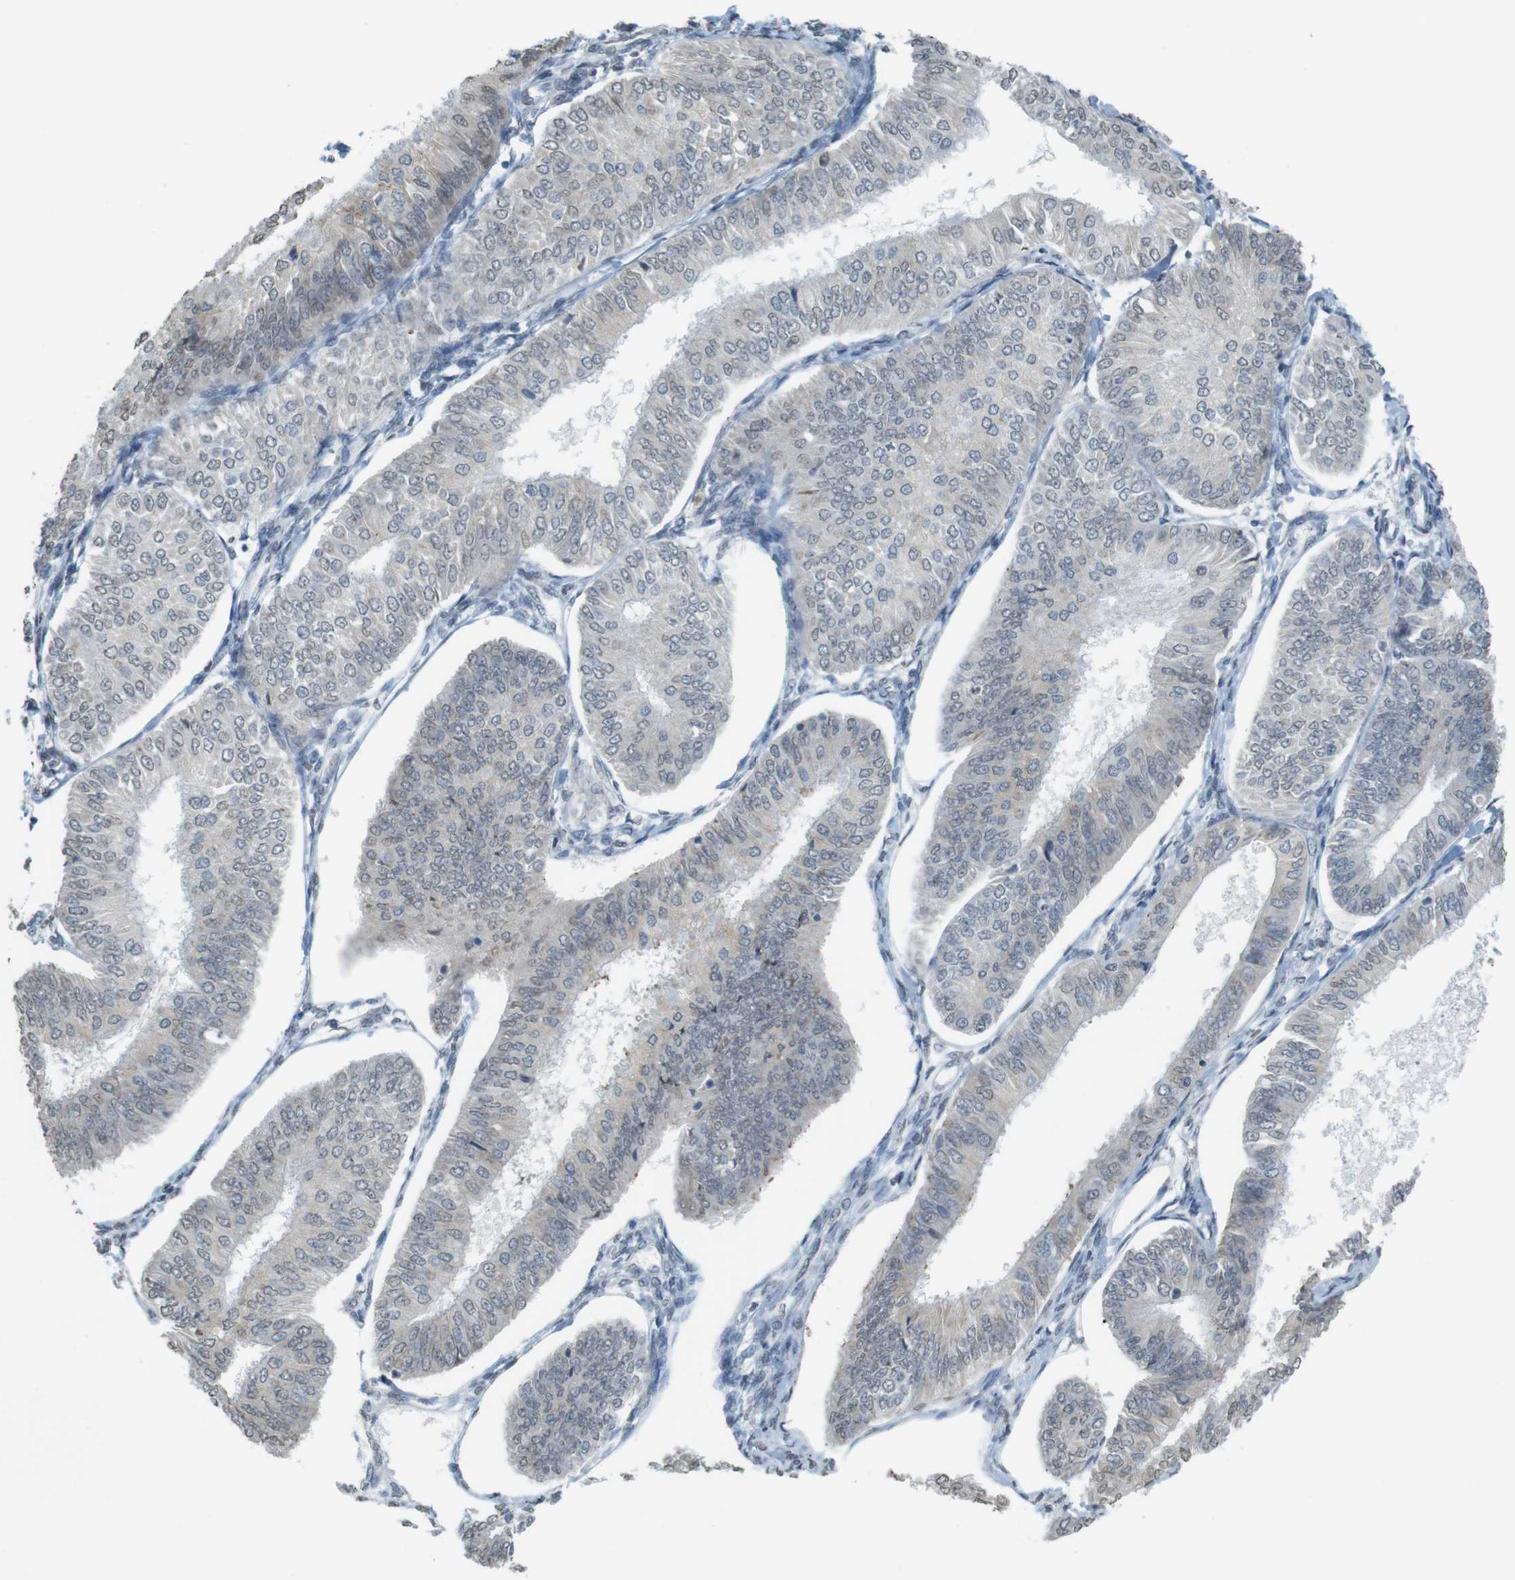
{"staining": {"intensity": "negative", "quantity": "none", "location": "none"}, "tissue": "endometrial cancer", "cell_type": "Tumor cells", "image_type": "cancer", "snomed": [{"axis": "morphology", "description": "Adenocarcinoma, NOS"}, {"axis": "topography", "description": "Endometrium"}], "caption": "The micrograph demonstrates no staining of tumor cells in endometrial adenocarcinoma.", "gene": "FZD10", "patient": {"sex": "female", "age": 58}}